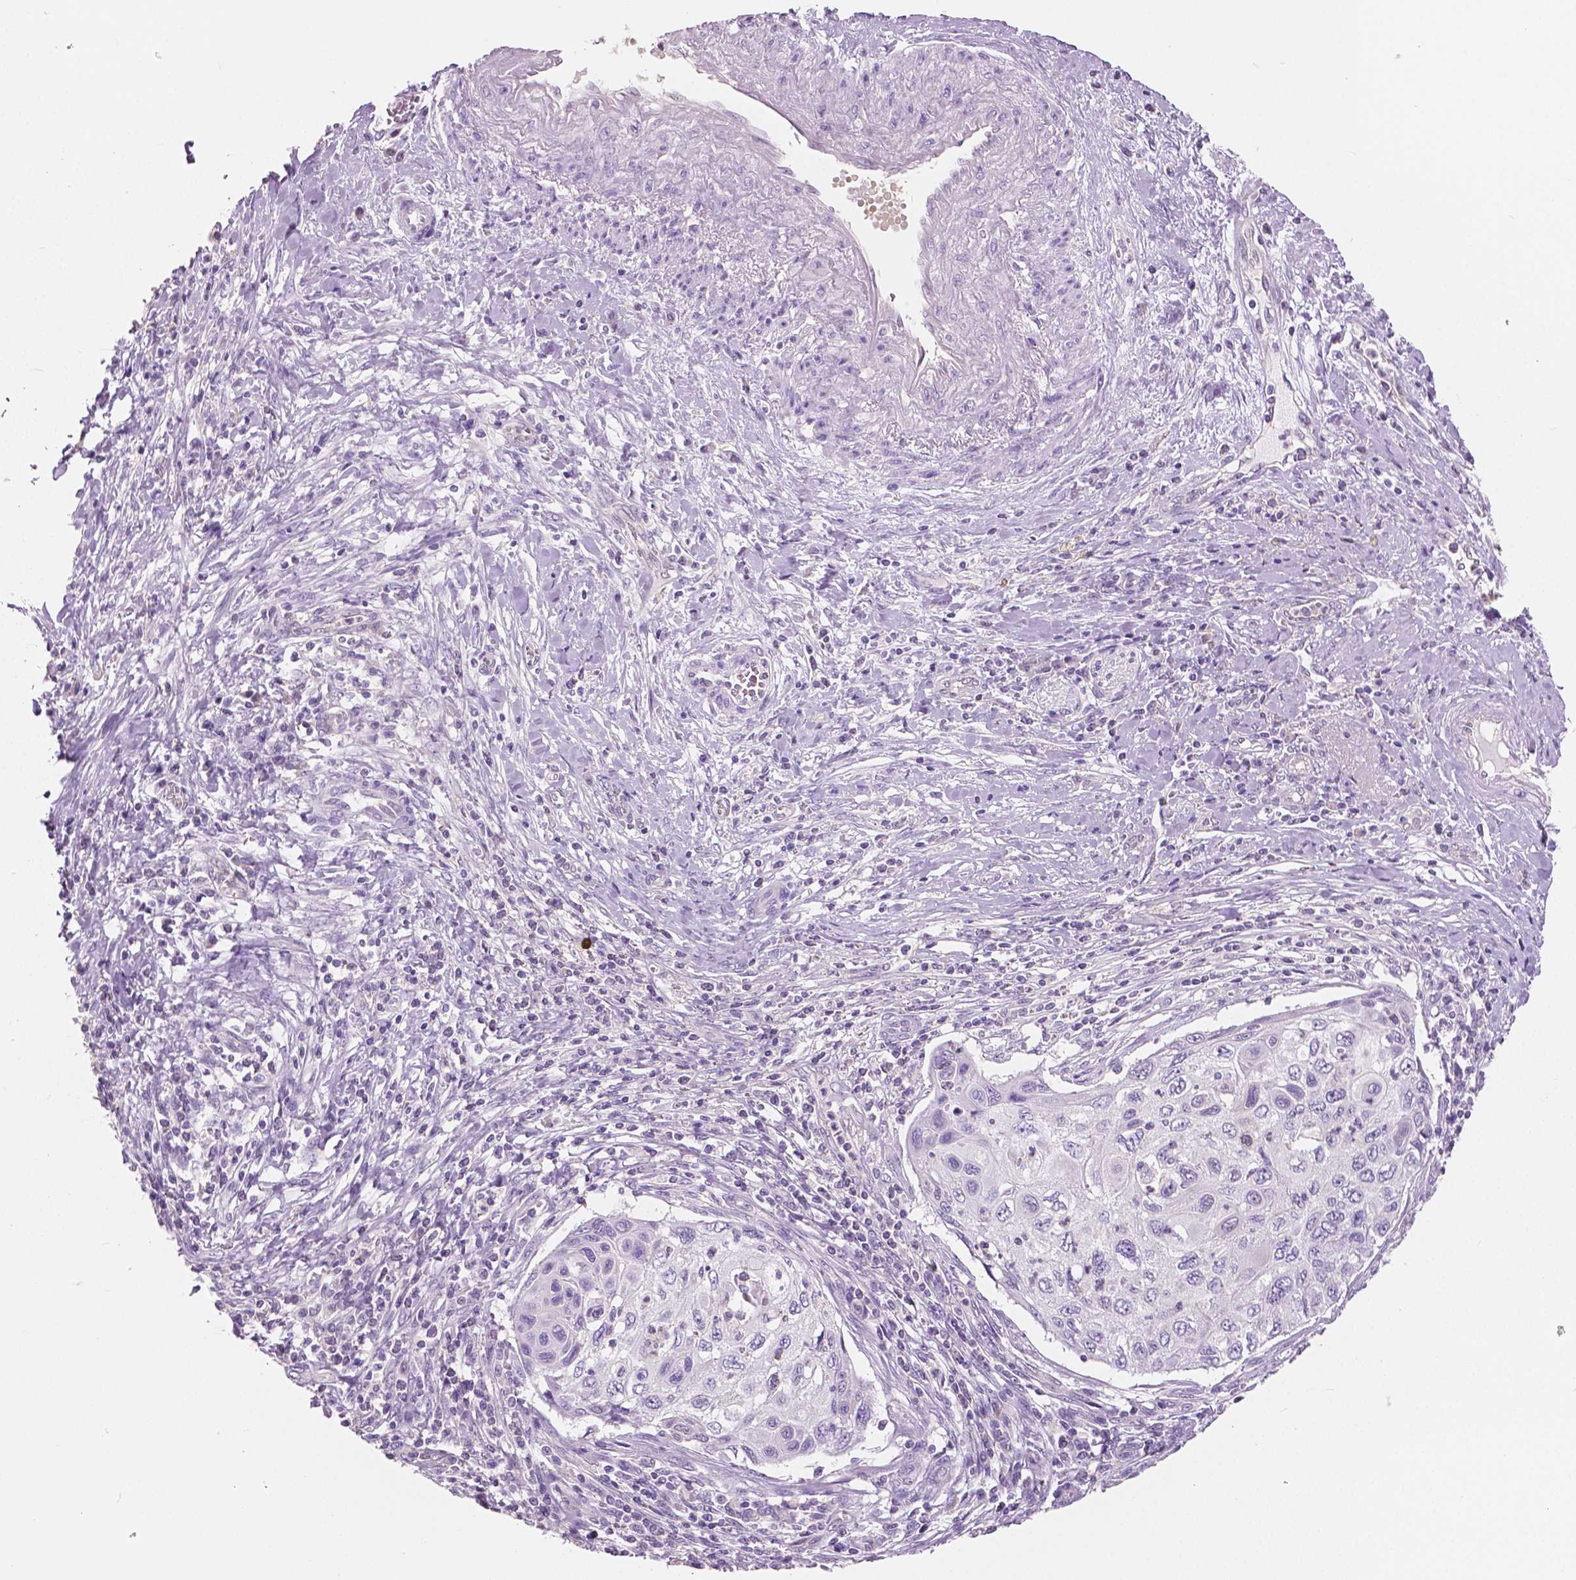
{"staining": {"intensity": "negative", "quantity": "none", "location": "none"}, "tissue": "cervical cancer", "cell_type": "Tumor cells", "image_type": "cancer", "snomed": [{"axis": "morphology", "description": "Squamous cell carcinoma, NOS"}, {"axis": "topography", "description": "Cervix"}], "caption": "DAB immunohistochemical staining of human squamous cell carcinoma (cervical) demonstrates no significant staining in tumor cells.", "gene": "TKFC", "patient": {"sex": "female", "age": 70}}